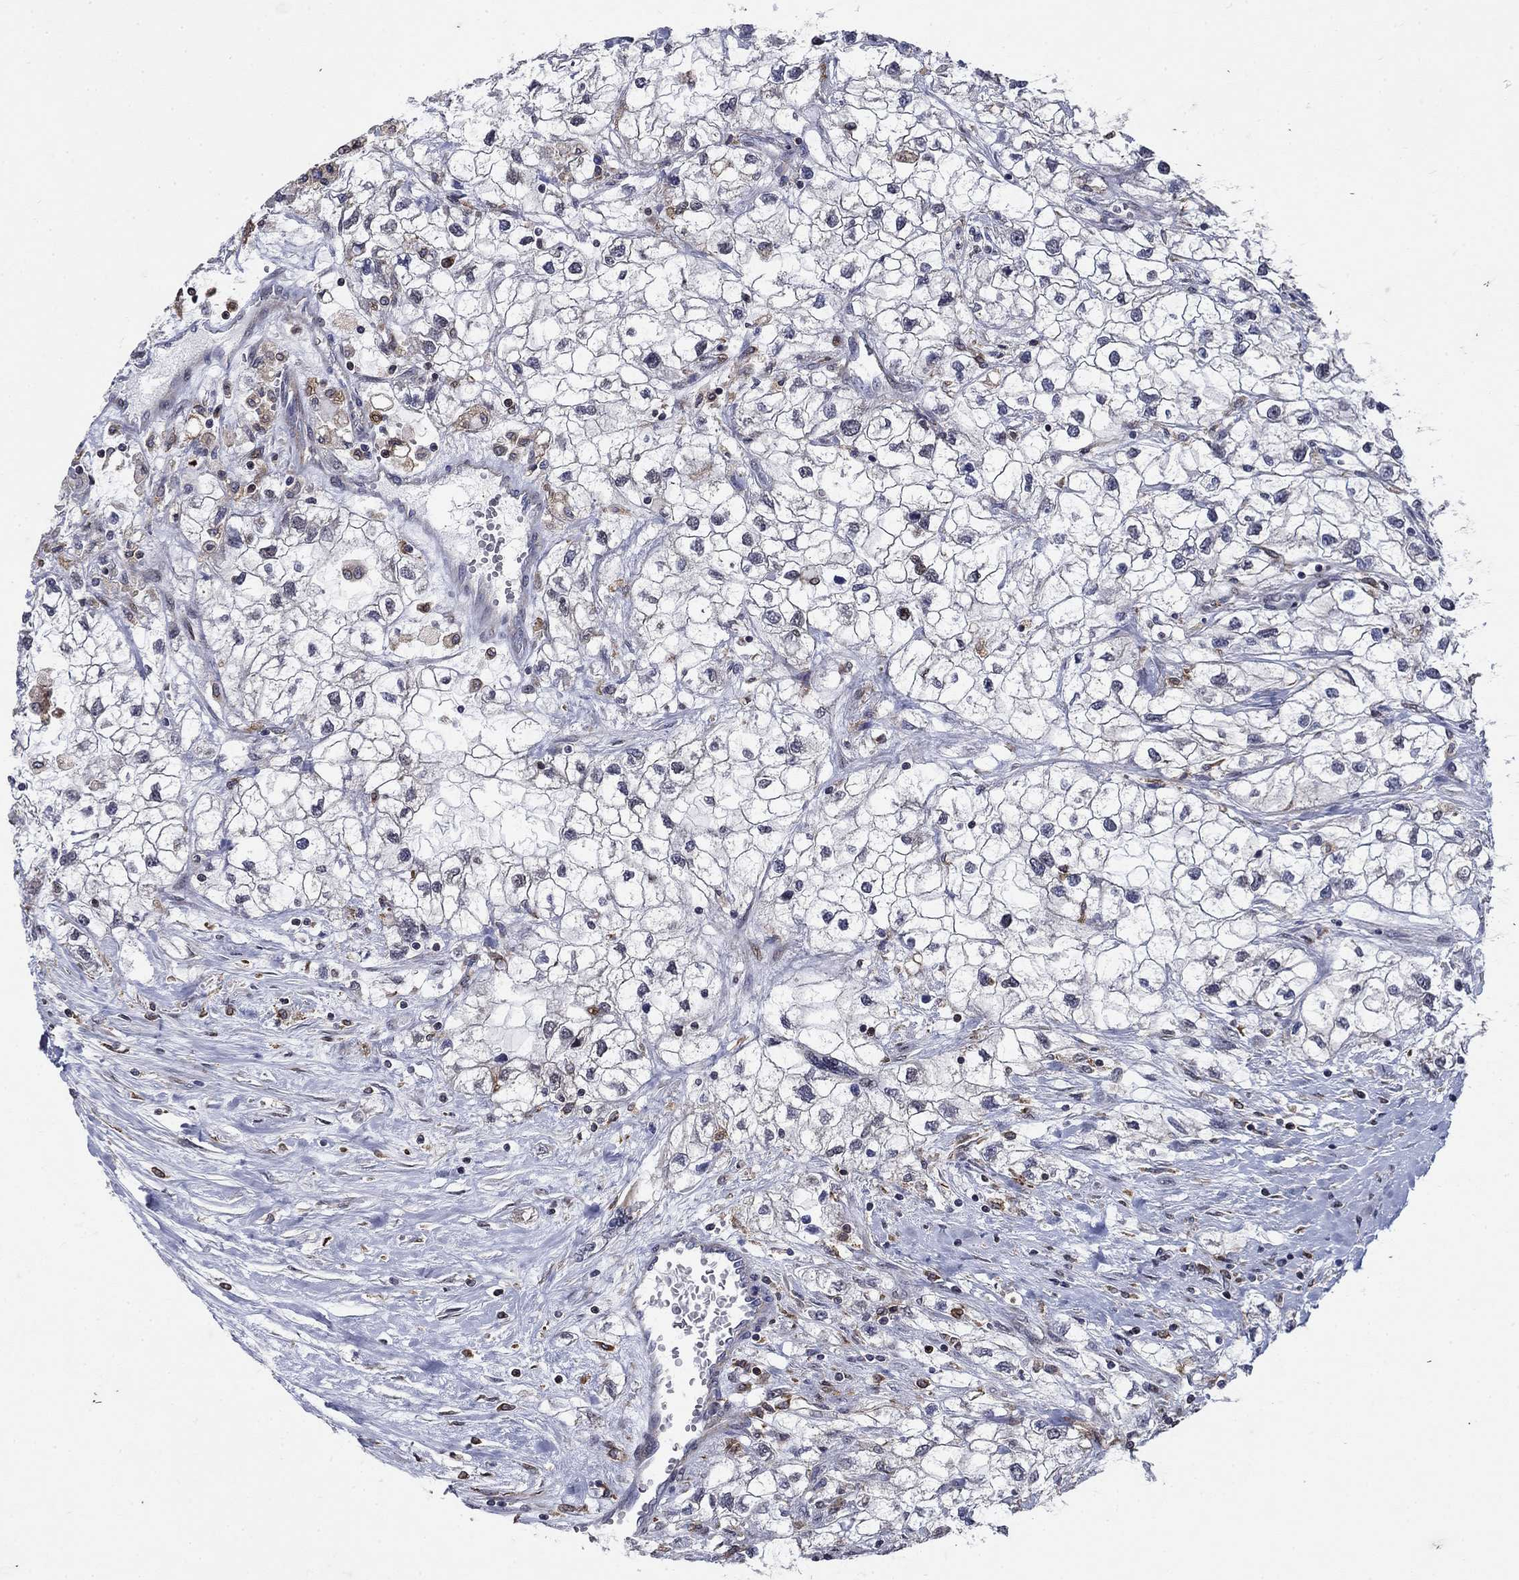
{"staining": {"intensity": "negative", "quantity": "none", "location": "none"}, "tissue": "renal cancer", "cell_type": "Tumor cells", "image_type": "cancer", "snomed": [{"axis": "morphology", "description": "Adenocarcinoma, NOS"}, {"axis": "topography", "description": "Kidney"}], "caption": "This is an immunohistochemistry micrograph of renal cancer (adenocarcinoma). There is no positivity in tumor cells.", "gene": "DHRS7", "patient": {"sex": "male", "age": 59}}